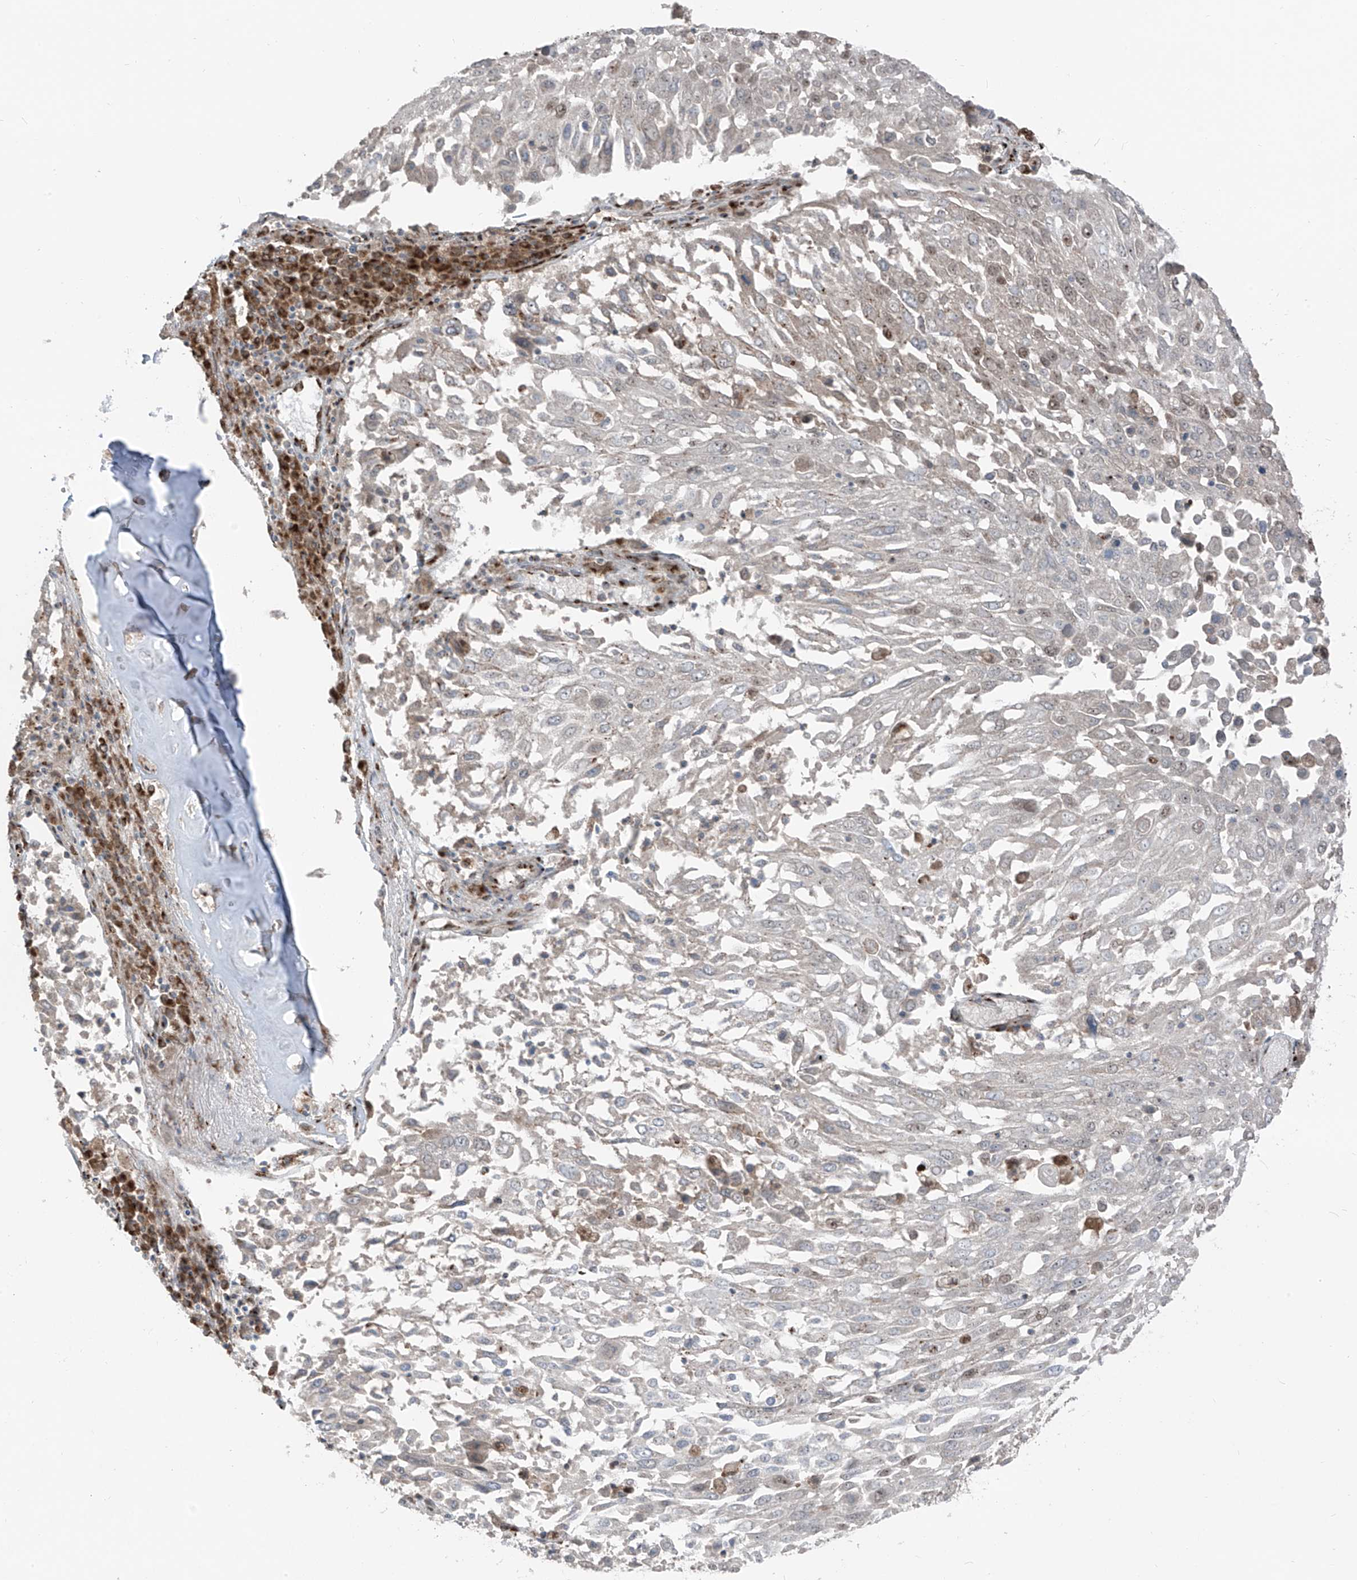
{"staining": {"intensity": "negative", "quantity": "none", "location": "none"}, "tissue": "lung cancer", "cell_type": "Tumor cells", "image_type": "cancer", "snomed": [{"axis": "morphology", "description": "Squamous cell carcinoma, NOS"}, {"axis": "topography", "description": "Lung"}], "caption": "Lung squamous cell carcinoma stained for a protein using immunohistochemistry displays no expression tumor cells.", "gene": "ERLEC1", "patient": {"sex": "male", "age": 65}}